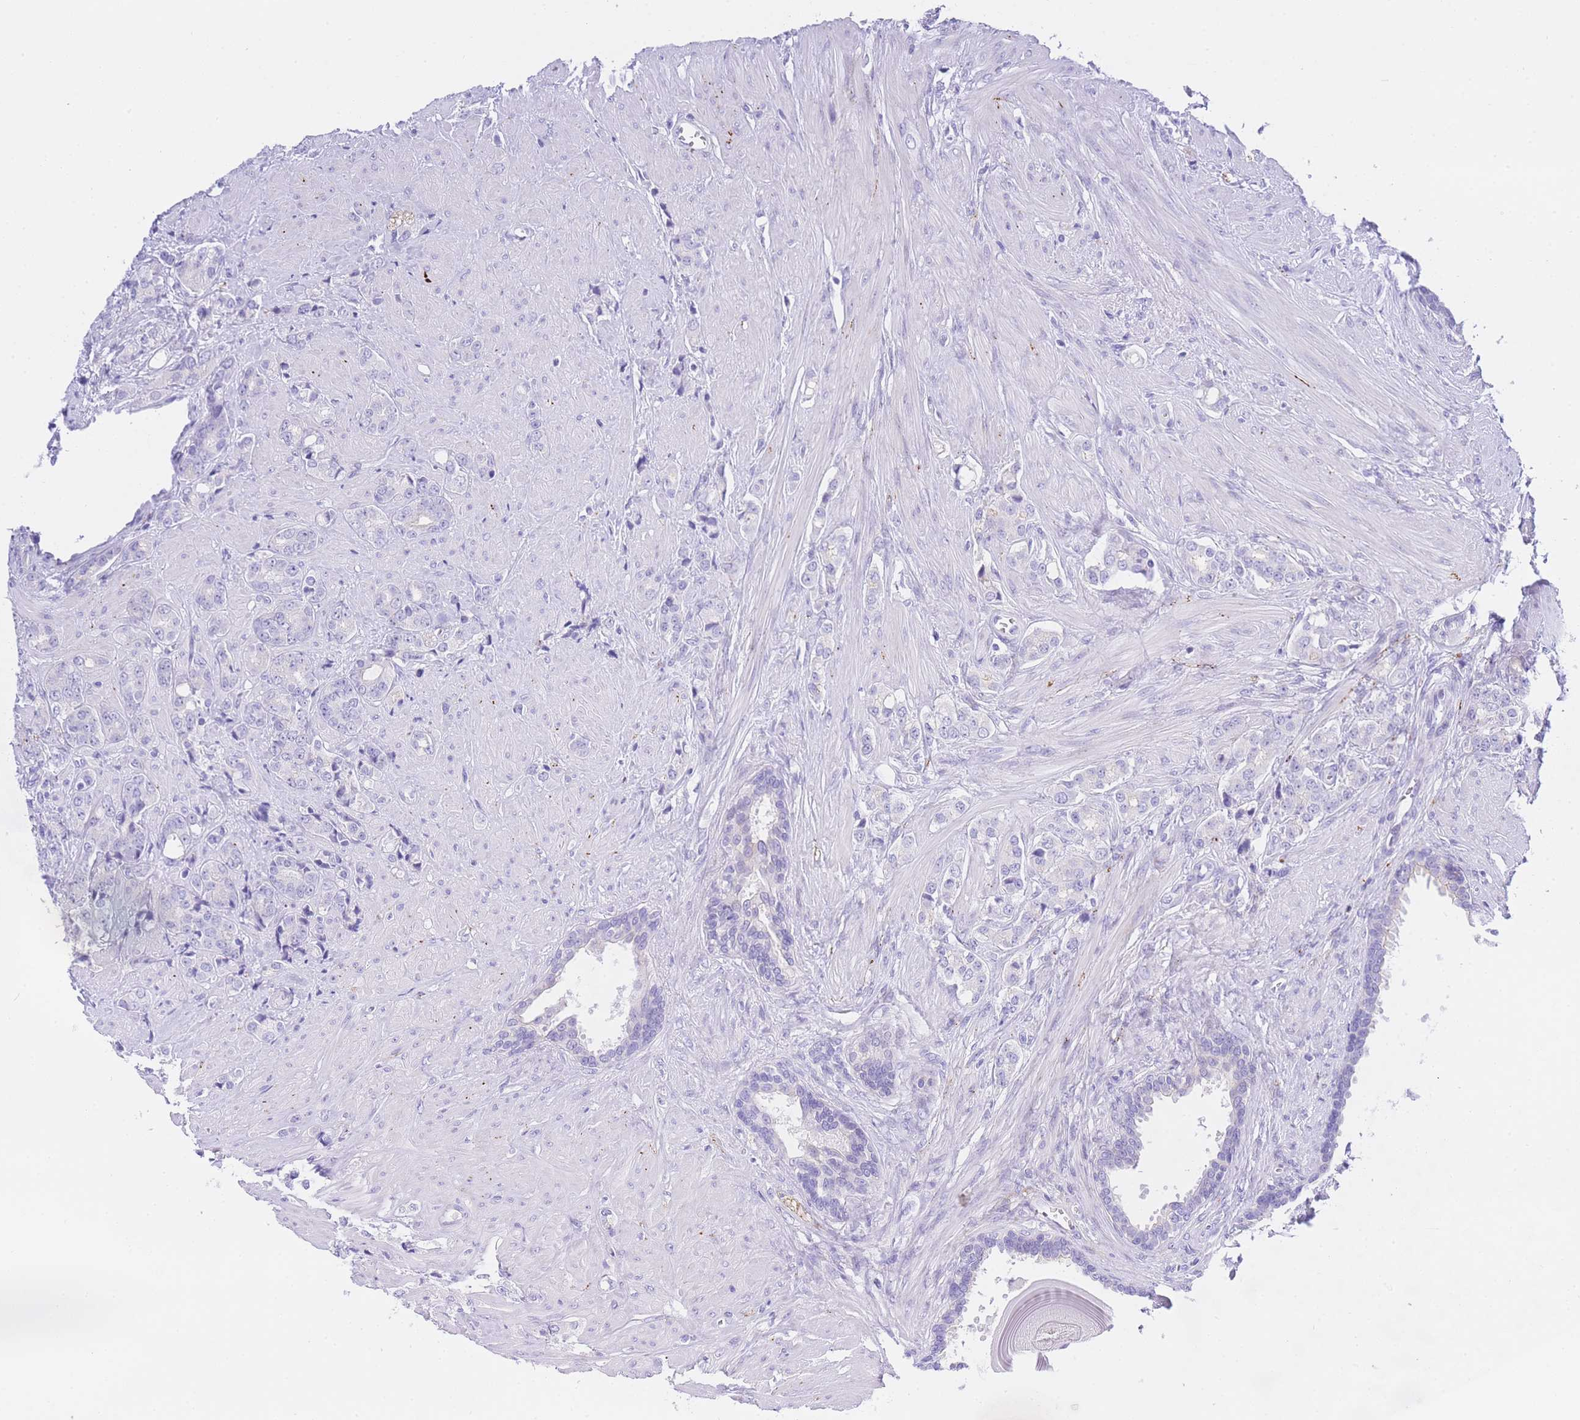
{"staining": {"intensity": "negative", "quantity": "none", "location": "none"}, "tissue": "prostate cancer", "cell_type": "Tumor cells", "image_type": "cancer", "snomed": [{"axis": "morphology", "description": "Adenocarcinoma, High grade"}, {"axis": "topography", "description": "Prostate"}], "caption": "IHC photomicrograph of neoplastic tissue: prostate cancer (high-grade adenocarcinoma) stained with DAB (3,3'-diaminobenzidine) shows no significant protein expression in tumor cells.", "gene": "TIFAB", "patient": {"sex": "male", "age": 62}}